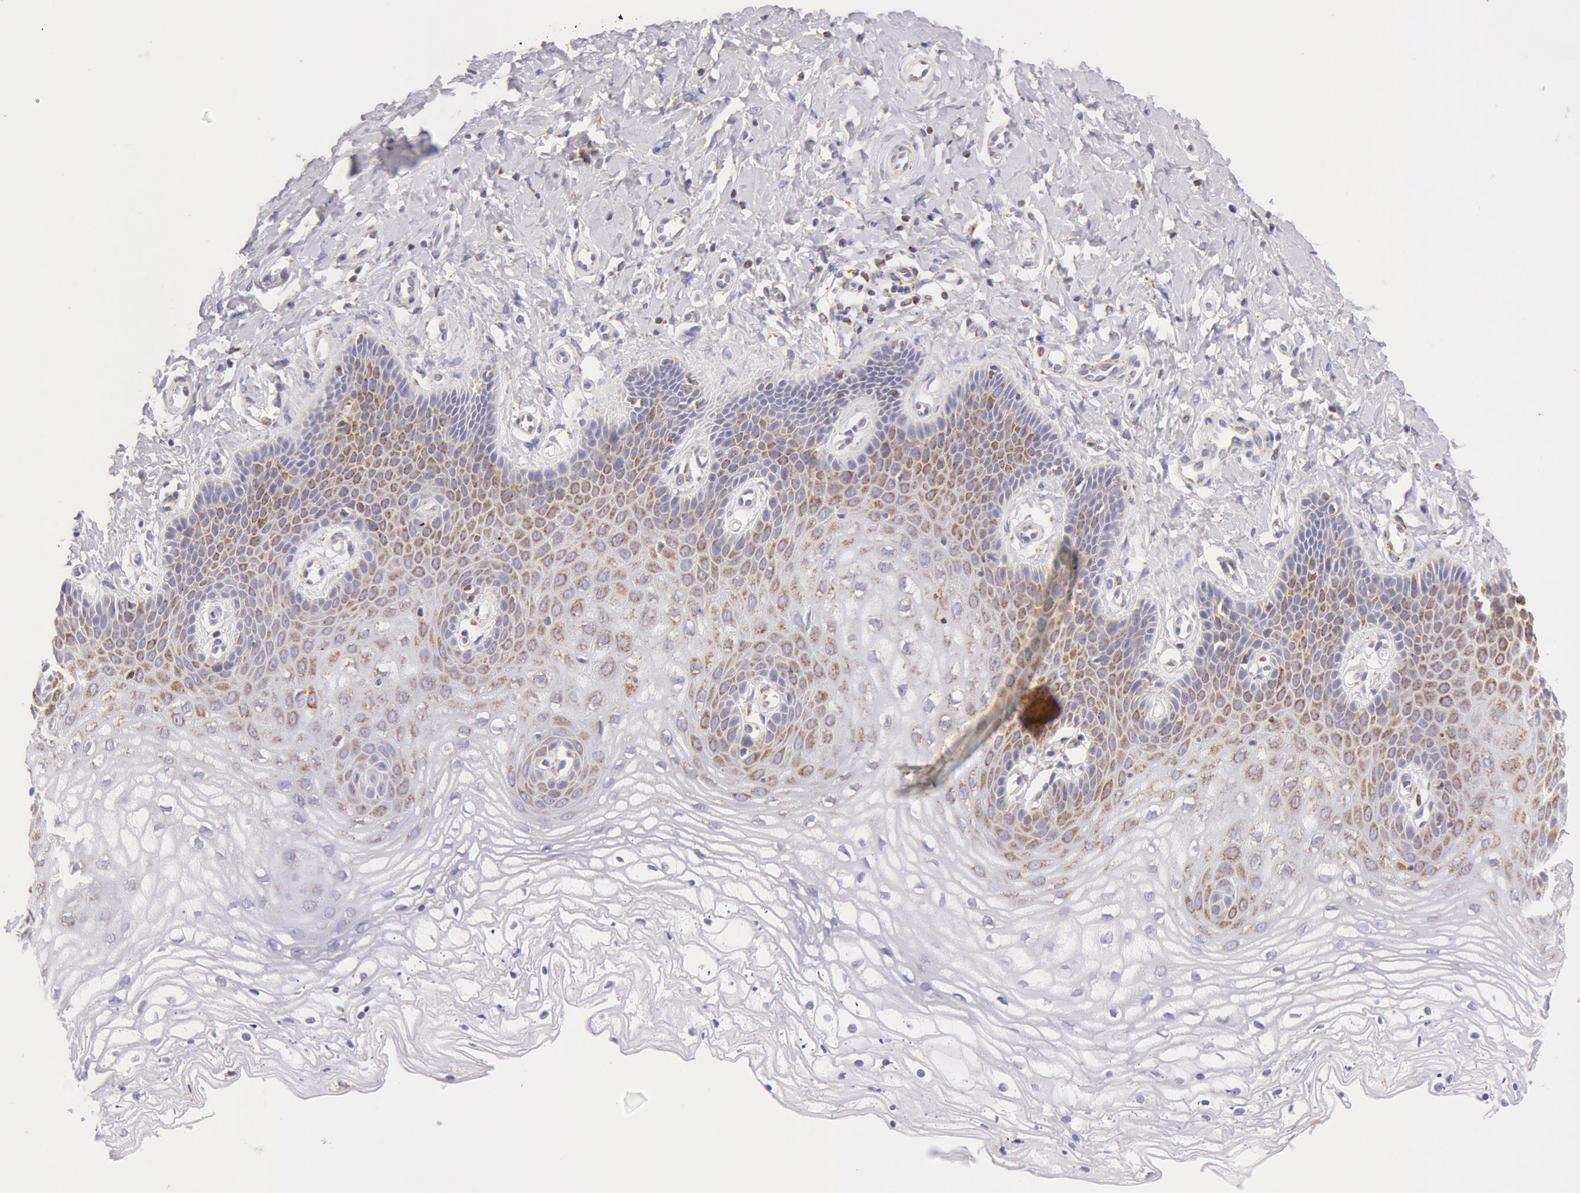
{"staining": {"intensity": "moderate", "quantity": "25%-75%", "location": "cytoplasmic/membranous"}, "tissue": "vagina", "cell_type": "Squamous epithelial cells", "image_type": "normal", "snomed": [{"axis": "morphology", "description": "Normal tissue, NOS"}, {"axis": "topography", "description": "Vagina"}], "caption": "Protein staining of benign vagina demonstrates moderate cytoplasmic/membranous expression in about 25%-75% of squamous epithelial cells. (Stains: DAB (3,3'-diaminobenzidine) in brown, nuclei in blue, Microscopy: brightfield microscopy at high magnification).", "gene": "ATP5F1B", "patient": {"sex": "female", "age": 68}}